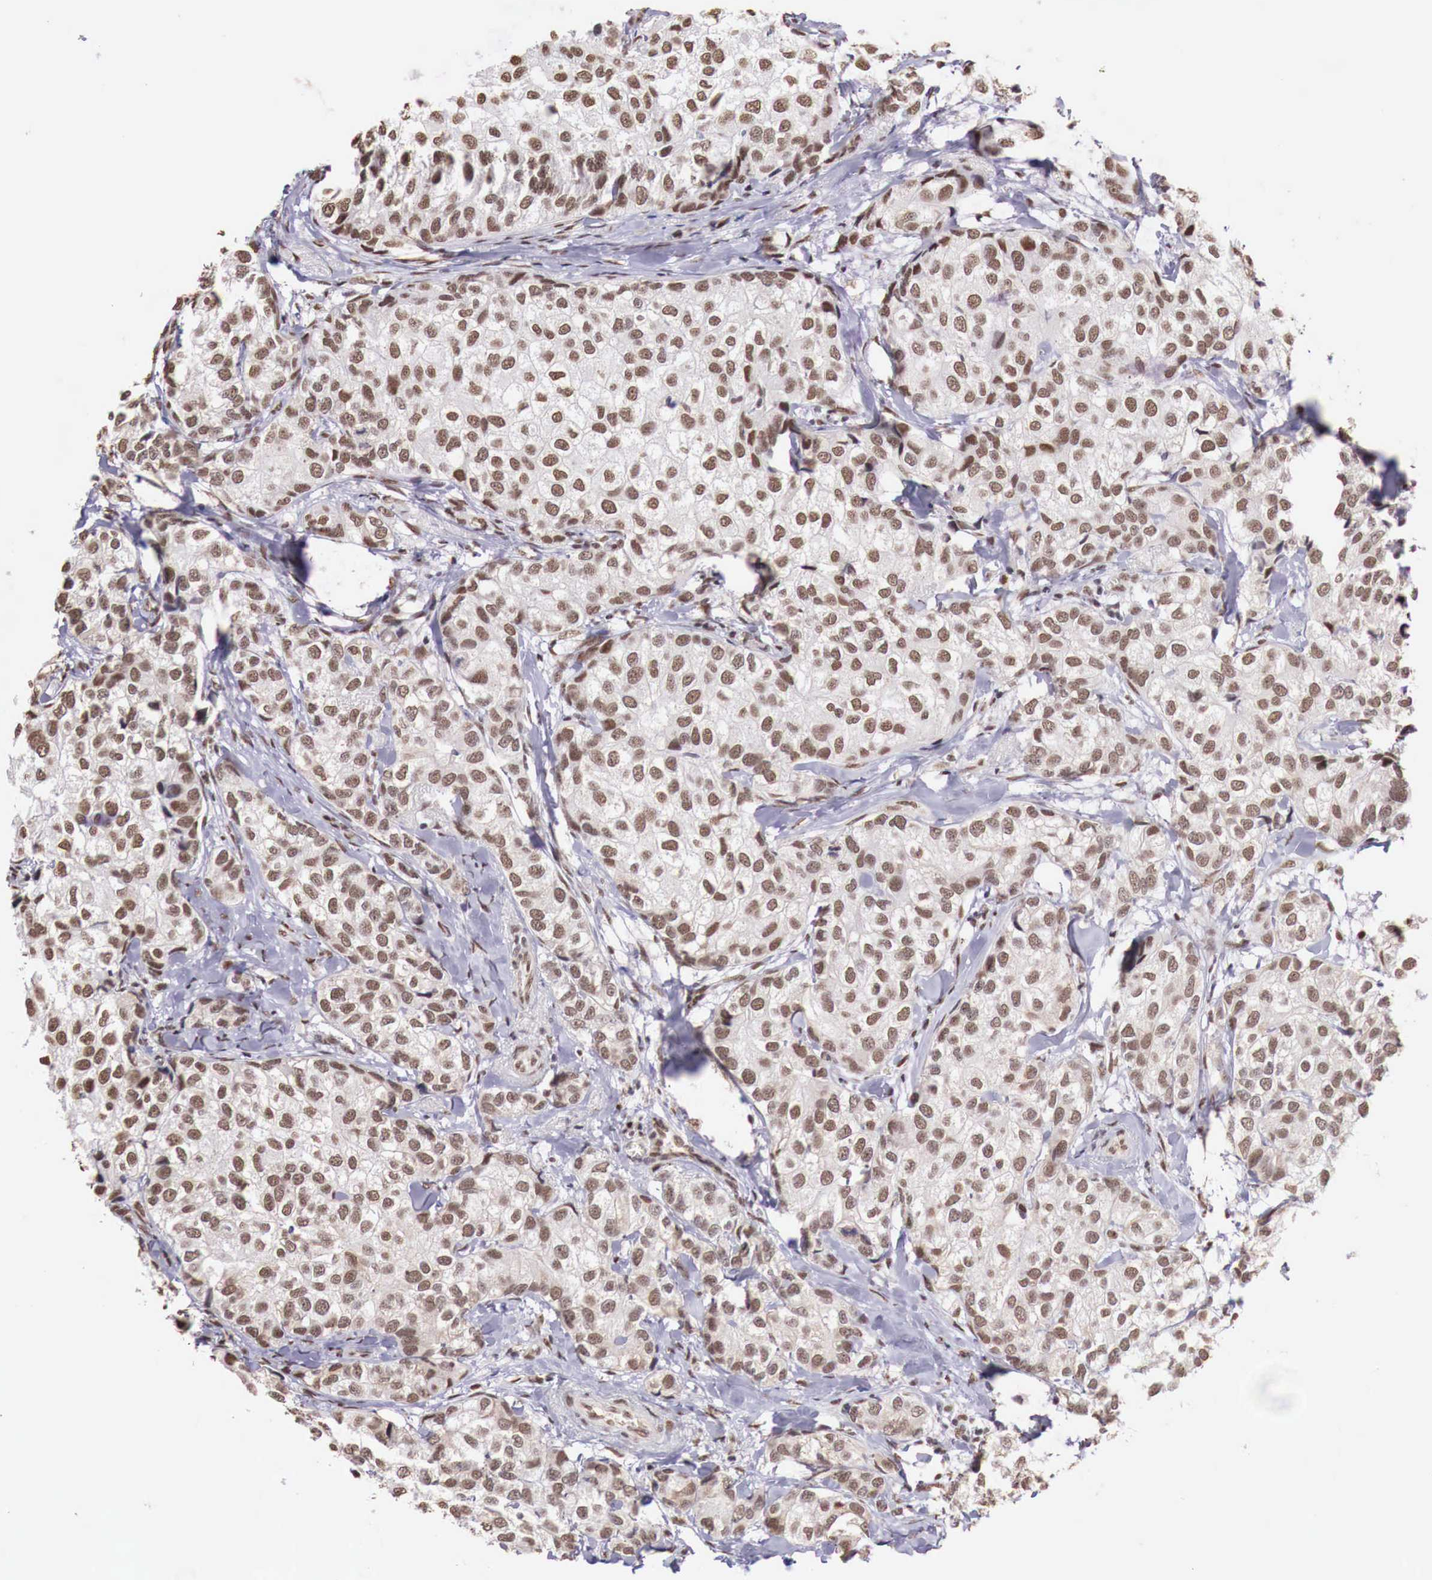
{"staining": {"intensity": "moderate", "quantity": ">75%", "location": "nuclear"}, "tissue": "breast cancer", "cell_type": "Tumor cells", "image_type": "cancer", "snomed": [{"axis": "morphology", "description": "Duct carcinoma"}, {"axis": "topography", "description": "Breast"}], "caption": "Protein expression by immunohistochemistry exhibits moderate nuclear positivity in approximately >75% of tumor cells in breast intraductal carcinoma. The protein of interest is stained brown, and the nuclei are stained in blue (DAB IHC with brightfield microscopy, high magnification).", "gene": "FOXP2", "patient": {"sex": "female", "age": 68}}